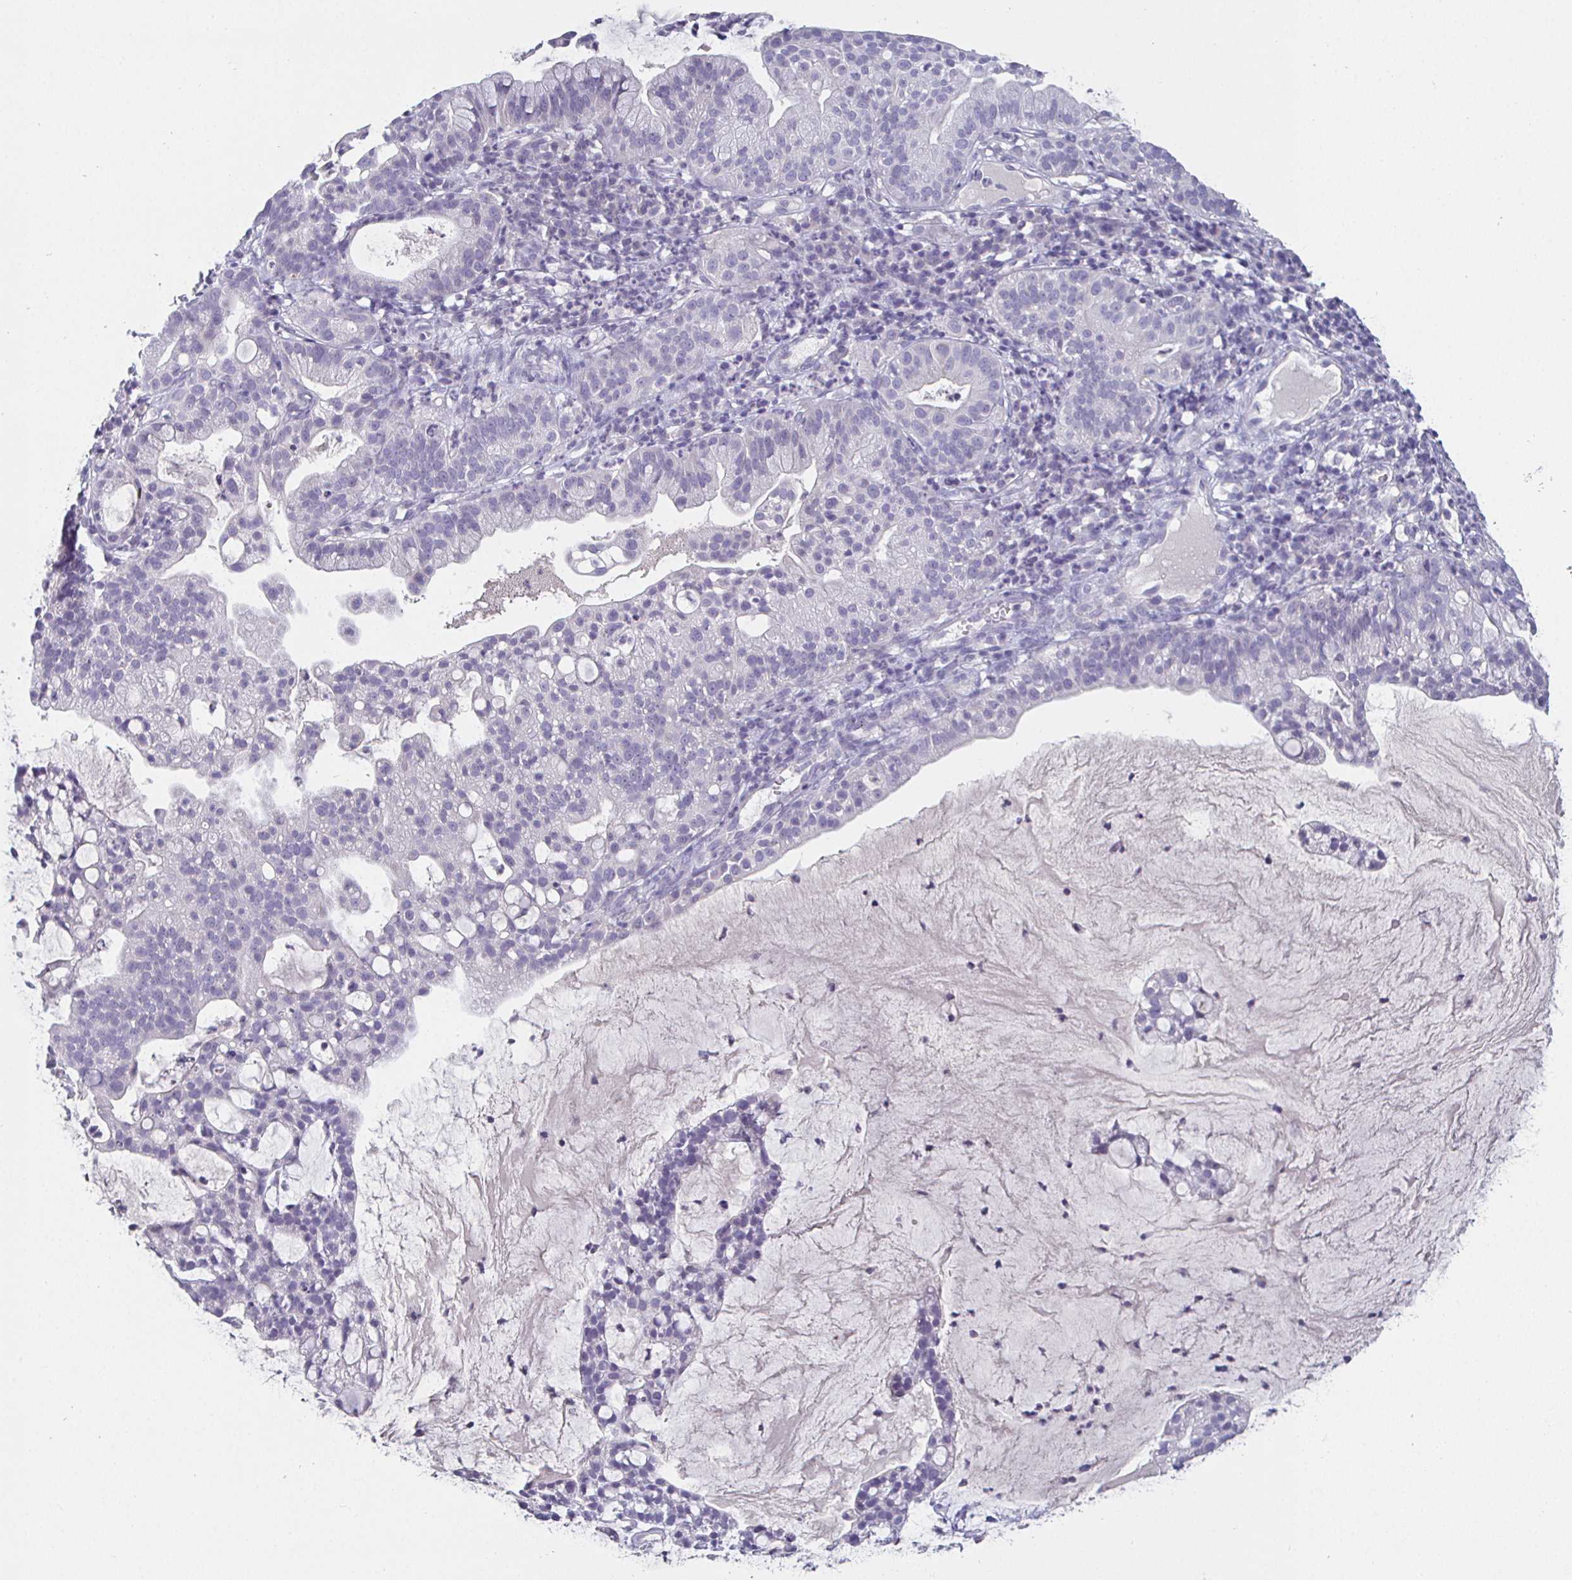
{"staining": {"intensity": "negative", "quantity": "none", "location": "none"}, "tissue": "cervical cancer", "cell_type": "Tumor cells", "image_type": "cancer", "snomed": [{"axis": "morphology", "description": "Adenocarcinoma, NOS"}, {"axis": "topography", "description": "Cervix"}], "caption": "Adenocarcinoma (cervical) was stained to show a protein in brown. There is no significant positivity in tumor cells.", "gene": "ENPP1", "patient": {"sex": "female", "age": 41}}